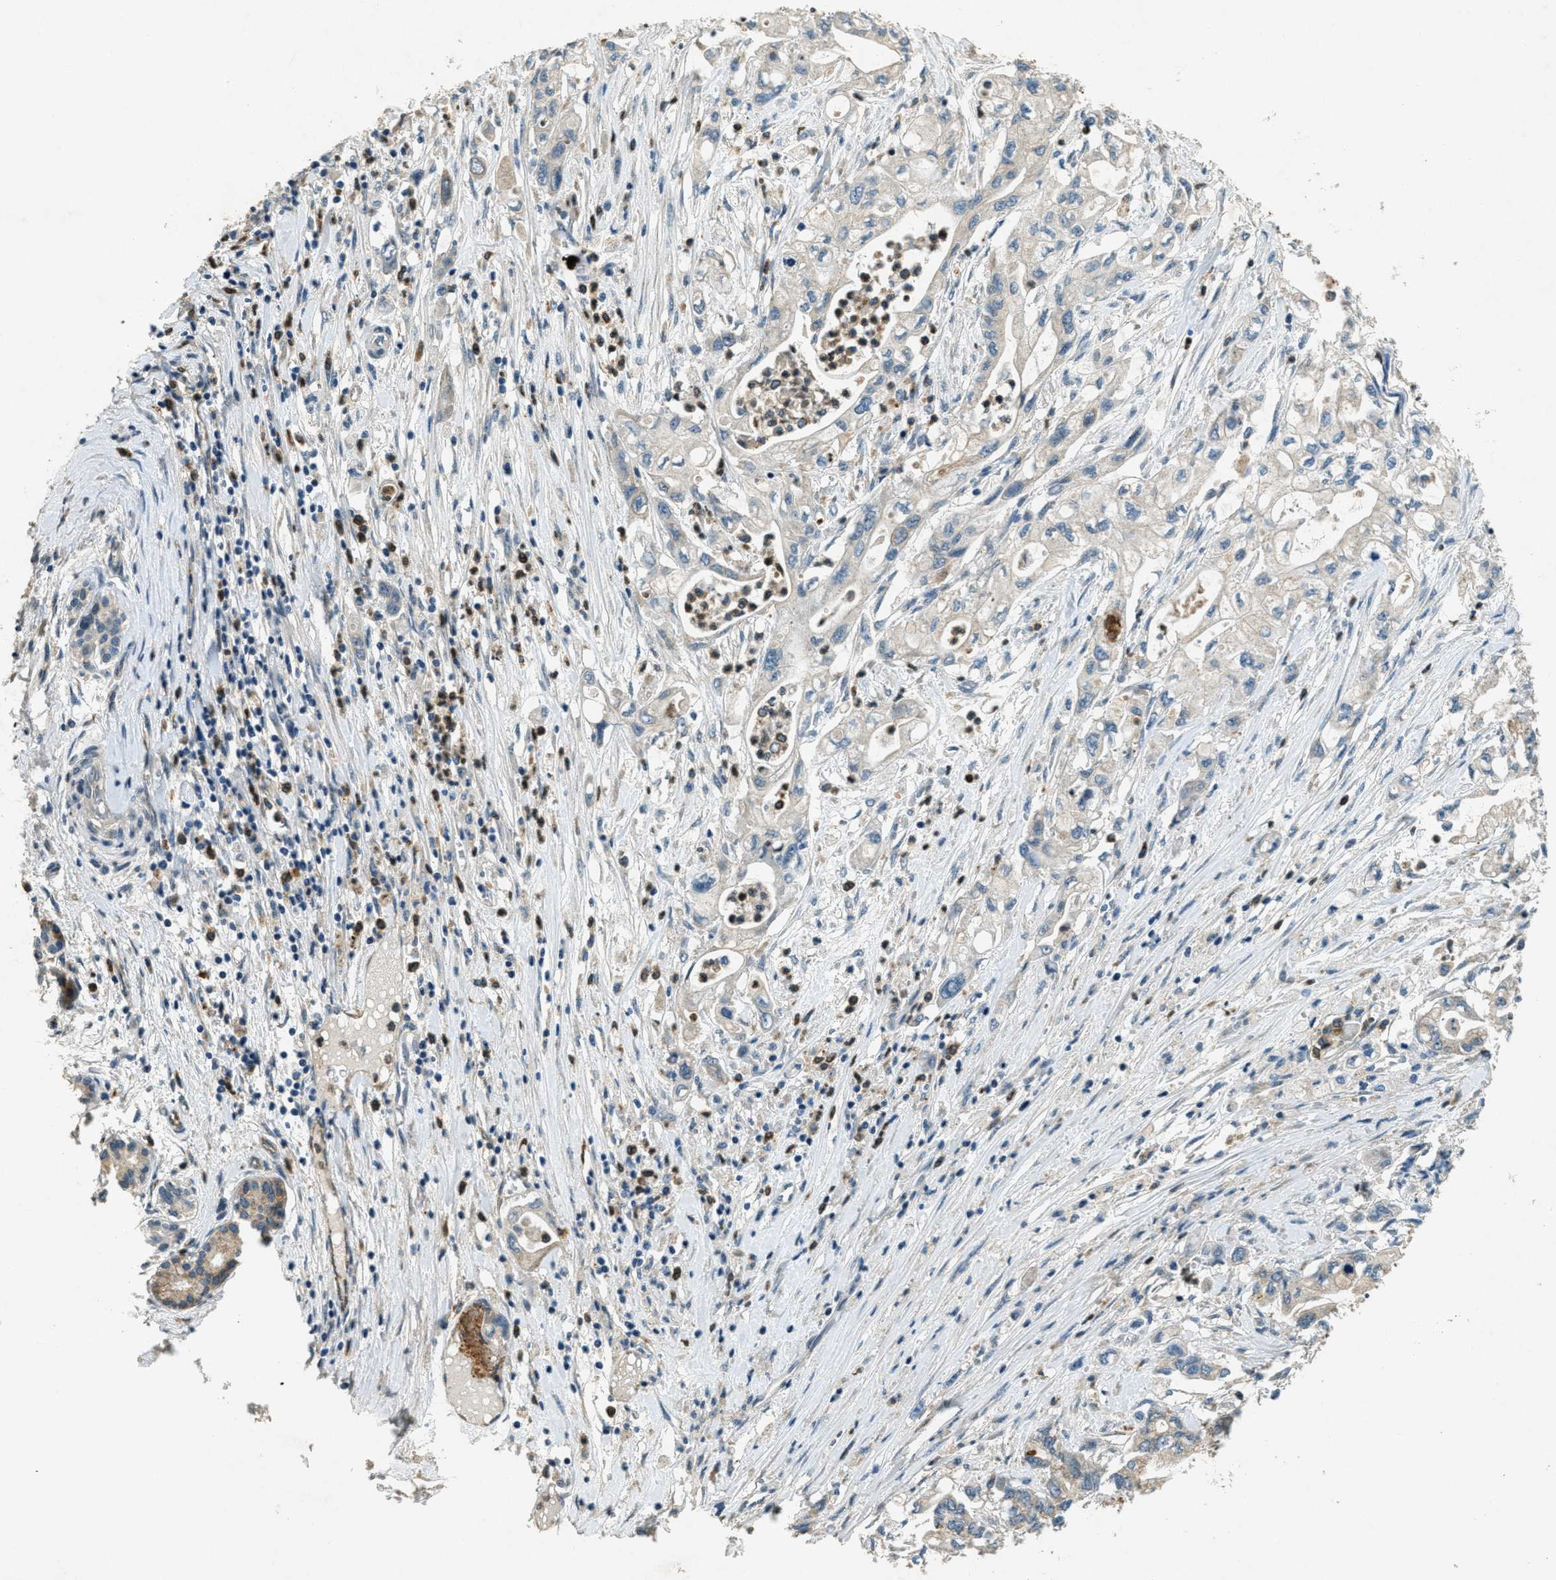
{"staining": {"intensity": "negative", "quantity": "none", "location": "none"}, "tissue": "pancreatic cancer", "cell_type": "Tumor cells", "image_type": "cancer", "snomed": [{"axis": "morphology", "description": "Adenocarcinoma, NOS"}, {"axis": "topography", "description": "Pancreas"}], "caption": "Immunohistochemistry of human adenocarcinoma (pancreatic) reveals no expression in tumor cells.", "gene": "RAB3D", "patient": {"sex": "male", "age": 79}}